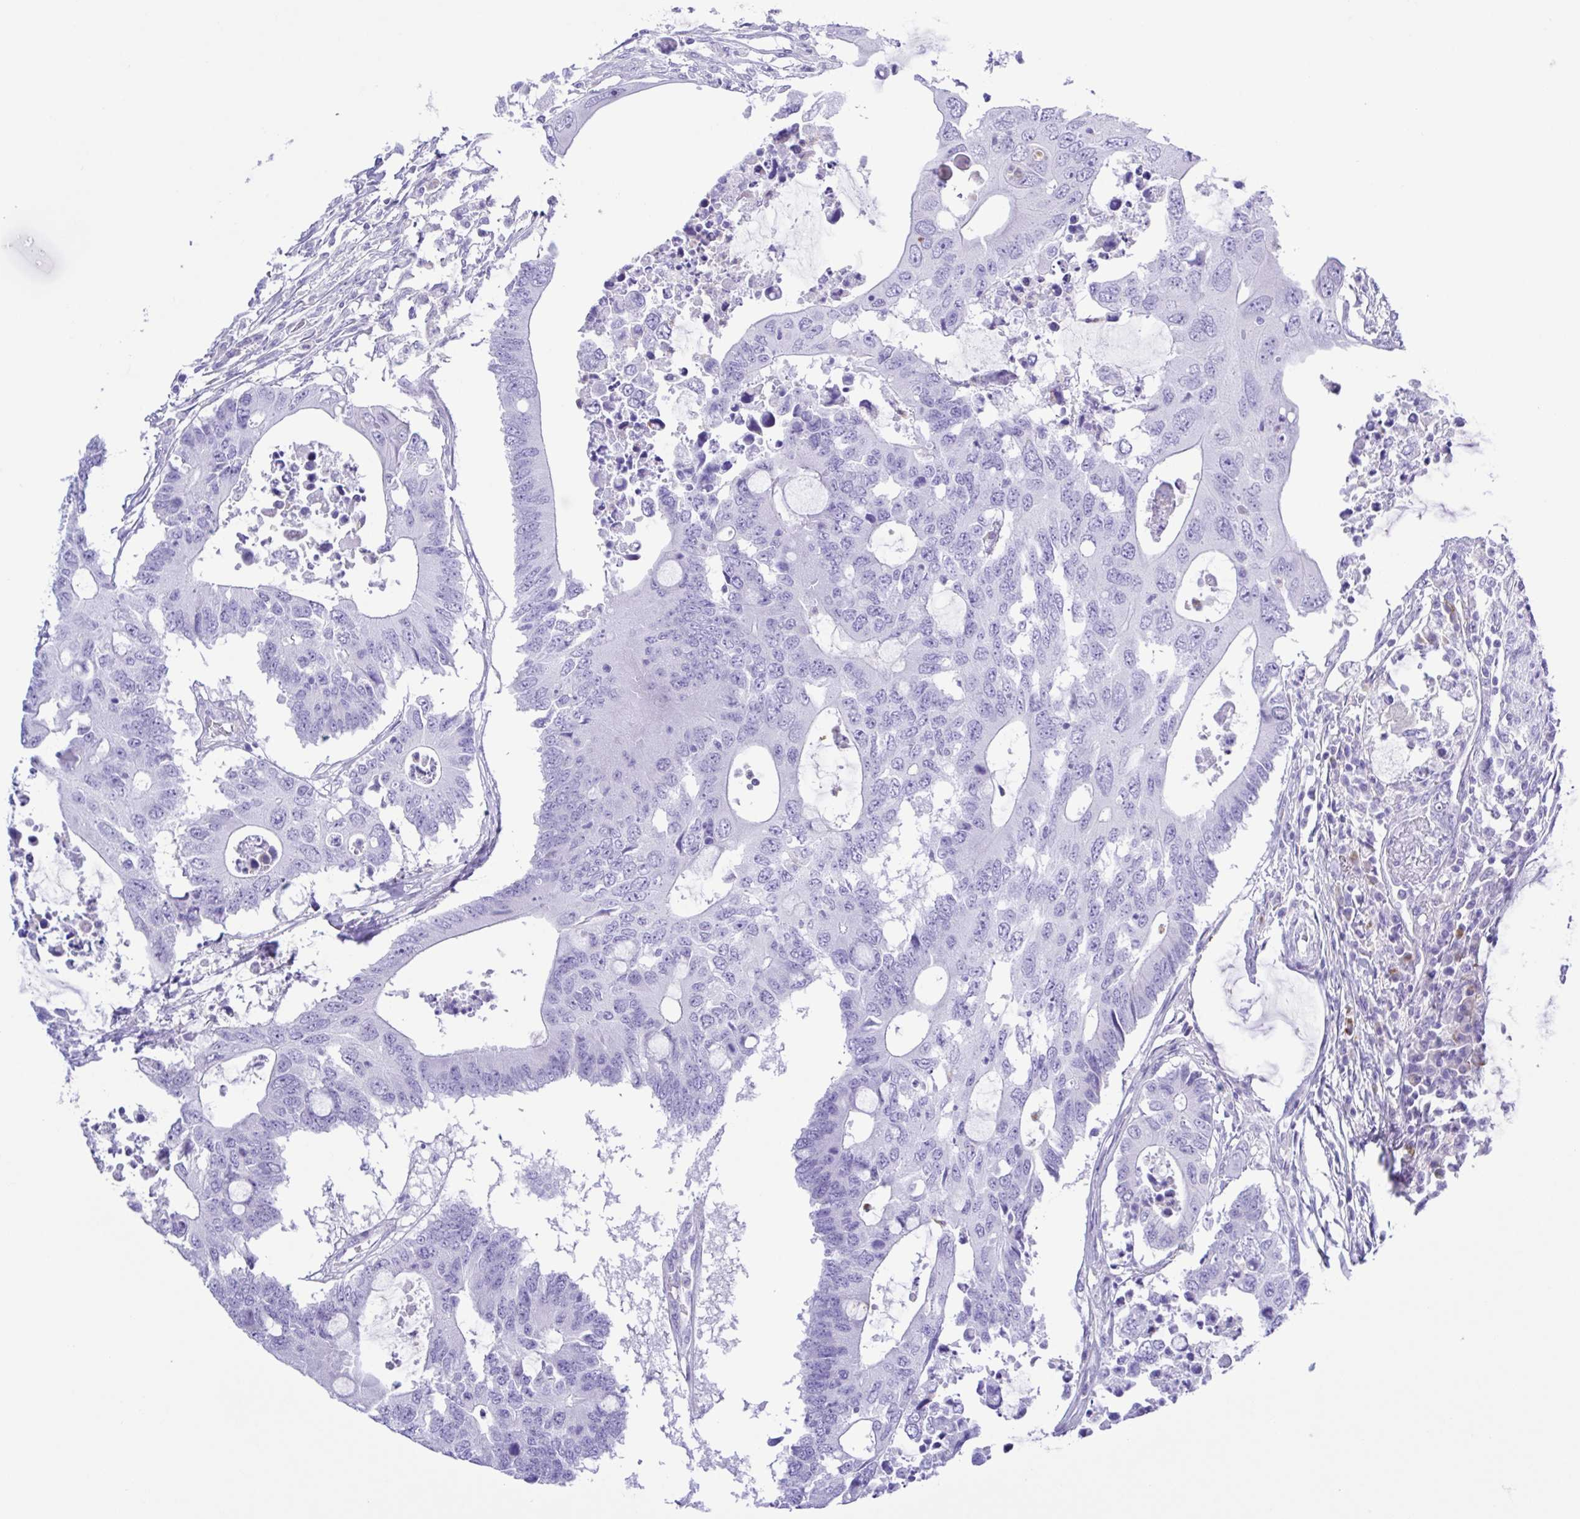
{"staining": {"intensity": "negative", "quantity": "none", "location": "none"}, "tissue": "colorectal cancer", "cell_type": "Tumor cells", "image_type": "cancer", "snomed": [{"axis": "morphology", "description": "Adenocarcinoma, NOS"}, {"axis": "topography", "description": "Colon"}], "caption": "The IHC image has no significant expression in tumor cells of colorectal adenocarcinoma tissue. (Immunohistochemistry (ihc), brightfield microscopy, high magnification).", "gene": "GPR17", "patient": {"sex": "male", "age": 71}}